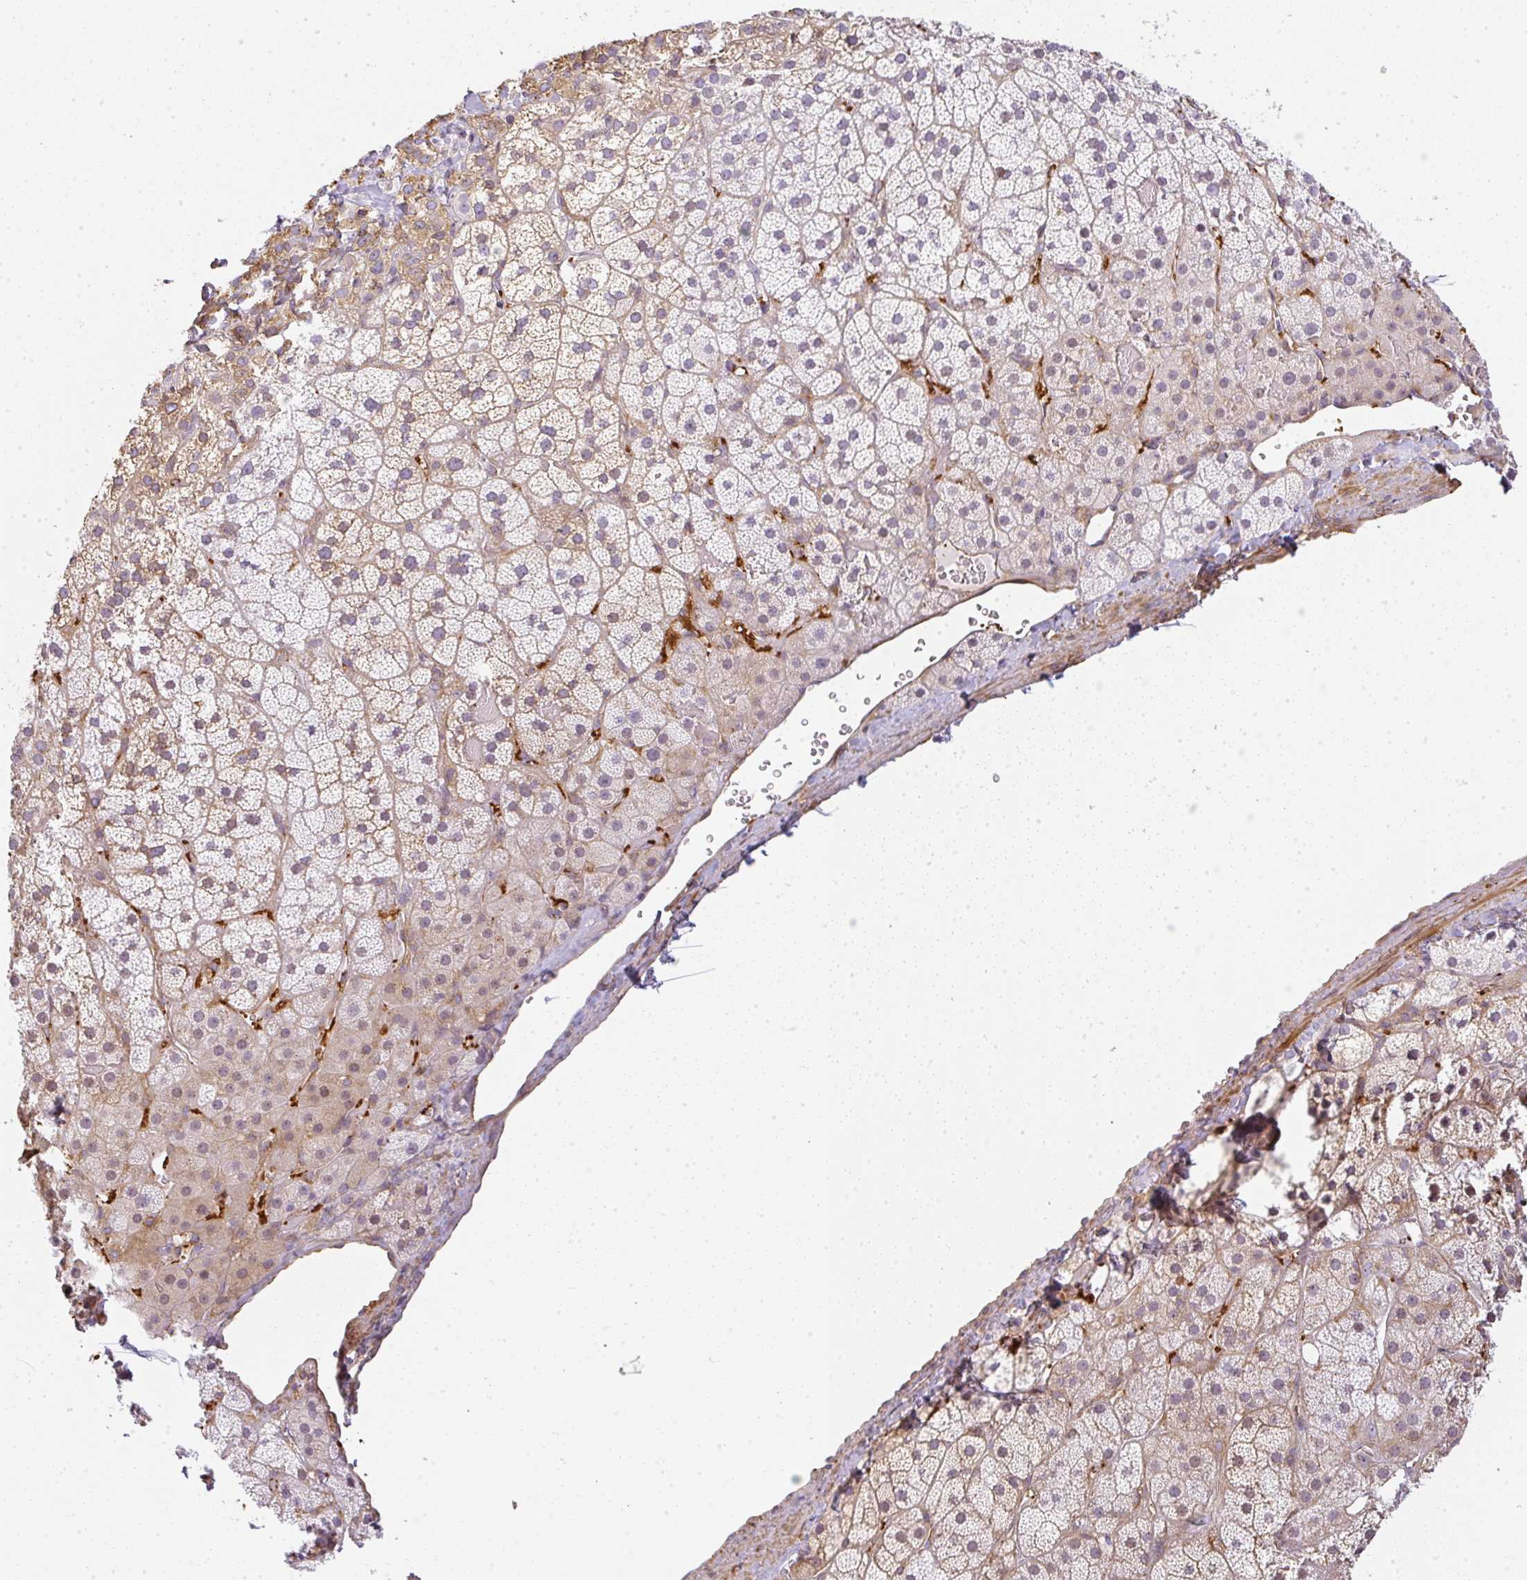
{"staining": {"intensity": "moderate", "quantity": "25%-75%", "location": "cytoplasmic/membranous"}, "tissue": "adrenal gland", "cell_type": "Glandular cells", "image_type": "normal", "snomed": [{"axis": "morphology", "description": "Normal tissue, NOS"}, {"axis": "topography", "description": "Adrenal gland"}], "caption": "Glandular cells display moderate cytoplasmic/membranous positivity in about 25%-75% of cells in unremarkable adrenal gland.", "gene": "SULF1", "patient": {"sex": "male", "age": 57}}